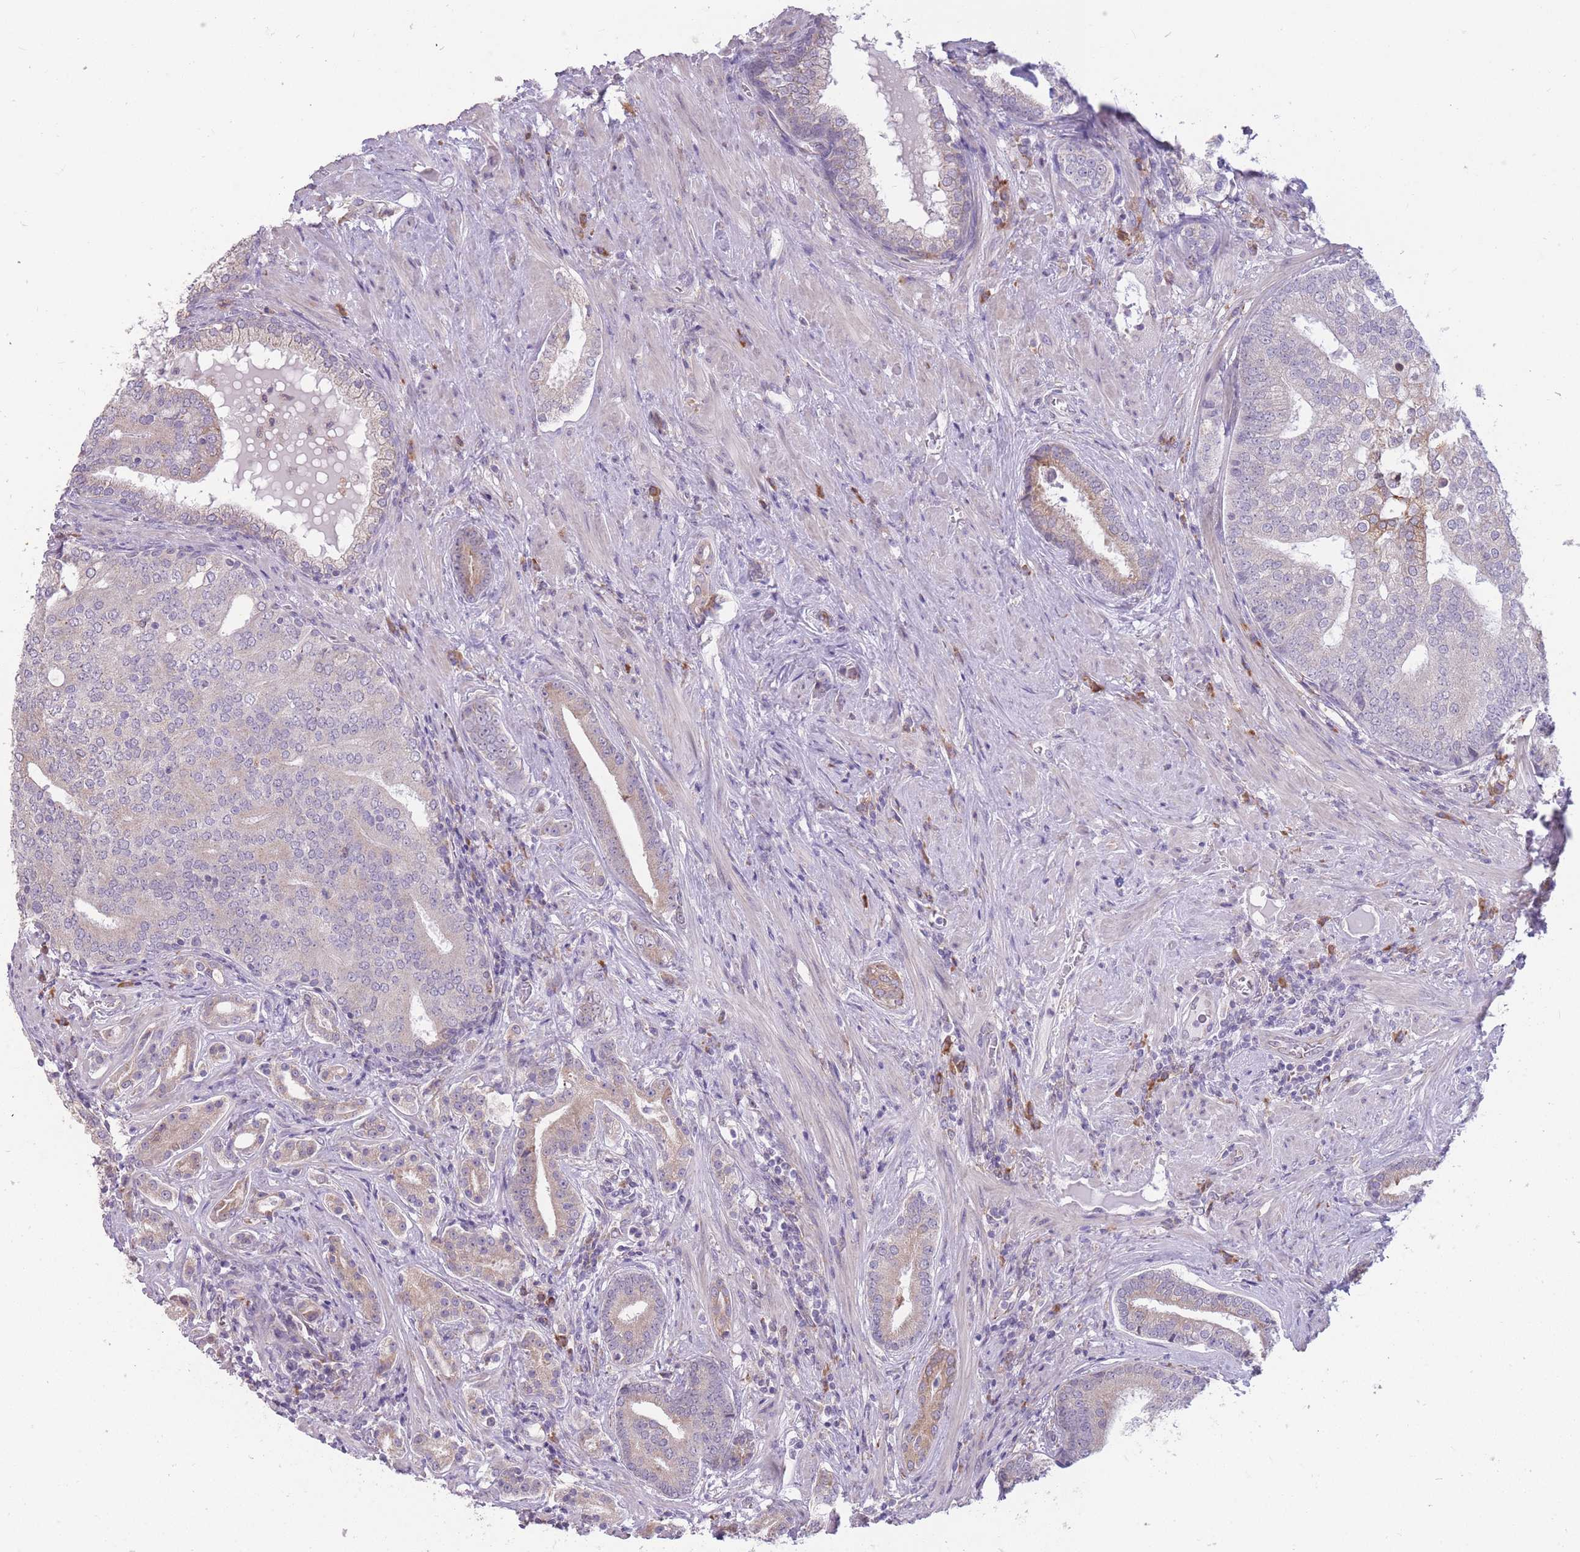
{"staining": {"intensity": "weak", "quantity": "<25%", "location": "cytoplasmic/membranous"}, "tissue": "prostate cancer", "cell_type": "Tumor cells", "image_type": "cancer", "snomed": [{"axis": "morphology", "description": "Adenocarcinoma, High grade"}, {"axis": "topography", "description": "Prostate"}], "caption": "There is no significant staining in tumor cells of prostate cancer (high-grade adenocarcinoma).", "gene": "TRAPPC5", "patient": {"sex": "male", "age": 55}}